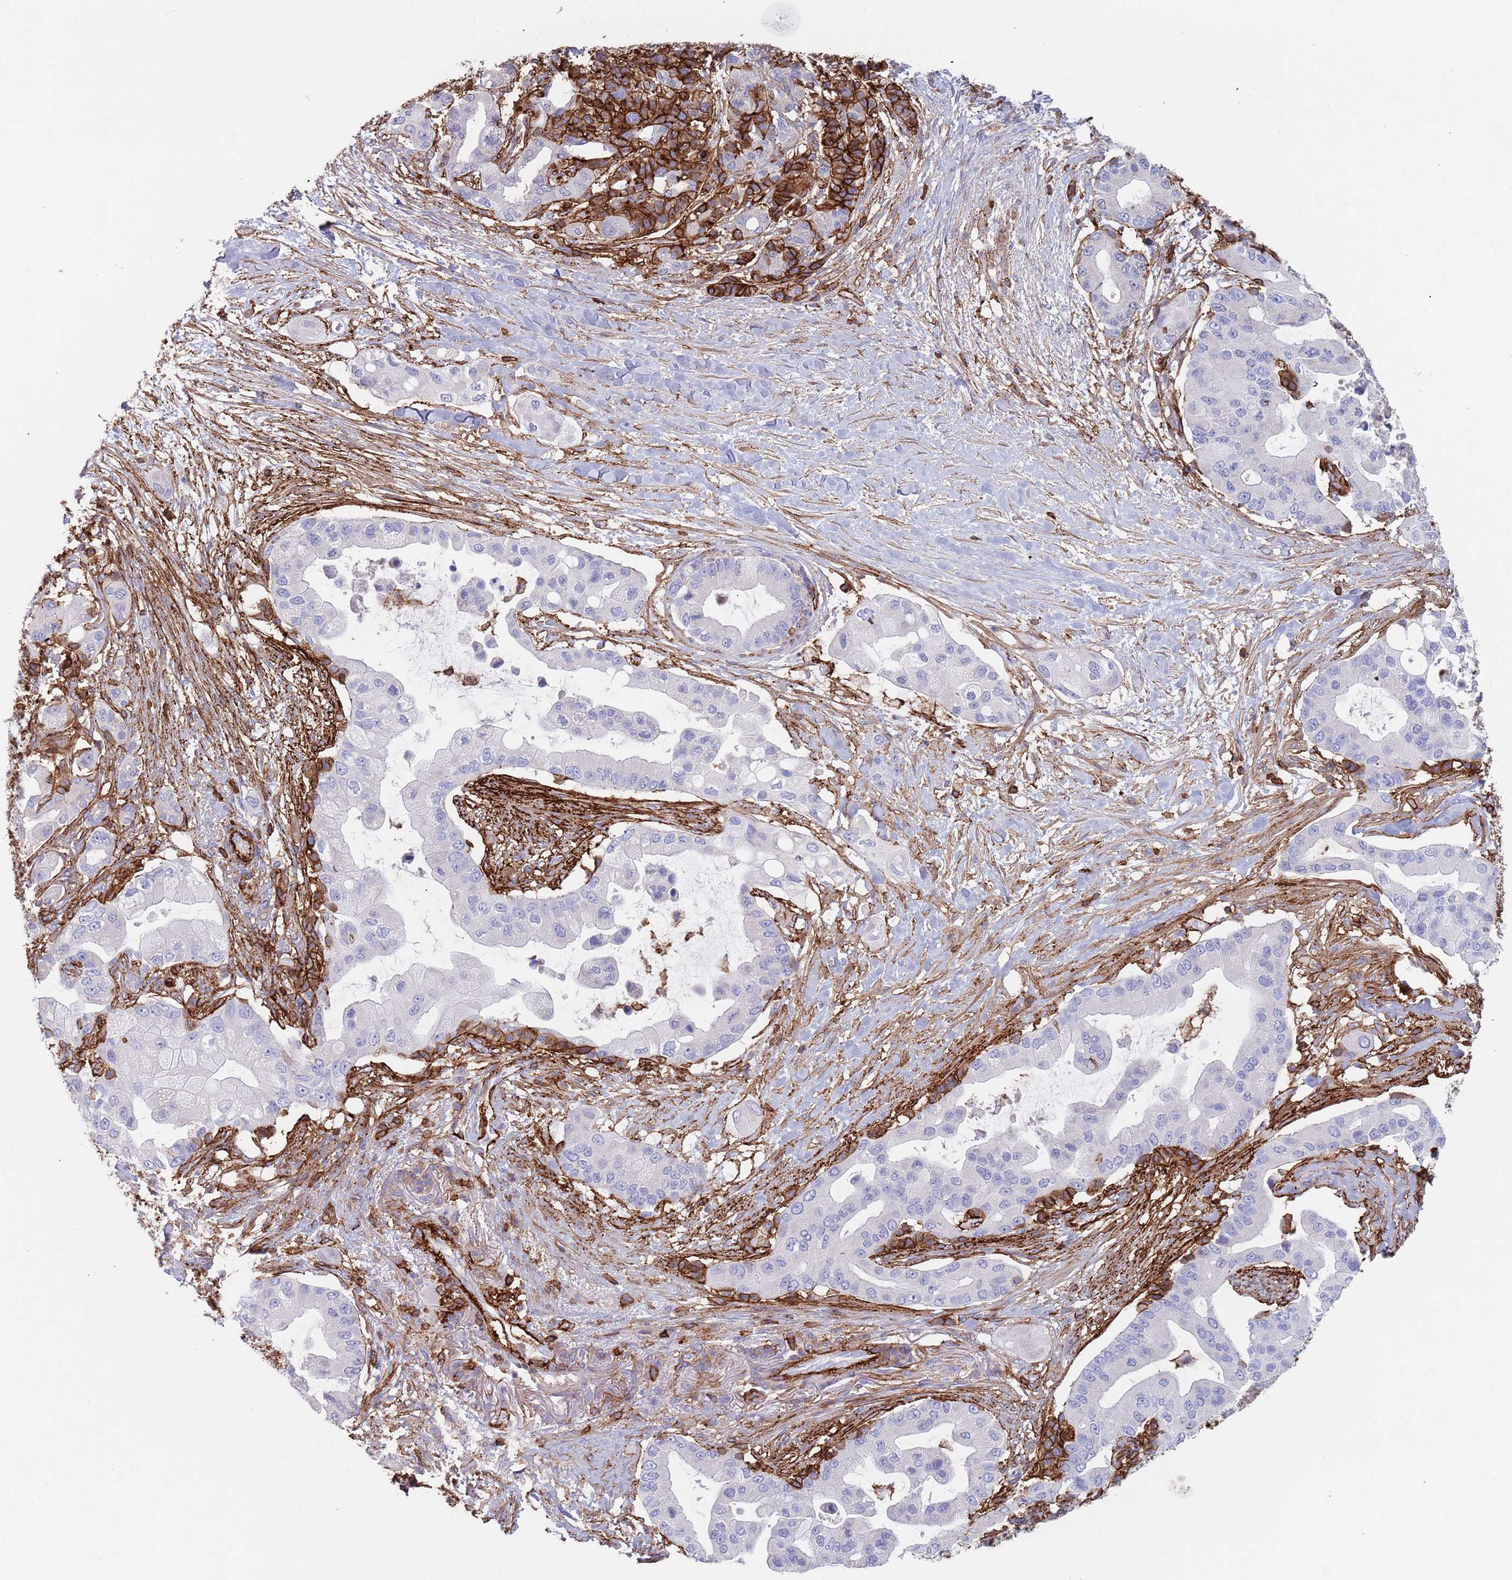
{"staining": {"intensity": "negative", "quantity": "none", "location": "none"}, "tissue": "pancreatic cancer", "cell_type": "Tumor cells", "image_type": "cancer", "snomed": [{"axis": "morphology", "description": "Adenocarcinoma, NOS"}, {"axis": "topography", "description": "Pancreas"}], "caption": "Tumor cells are negative for brown protein staining in pancreatic cancer (adenocarcinoma).", "gene": "RNF144A", "patient": {"sex": "male", "age": 57}}